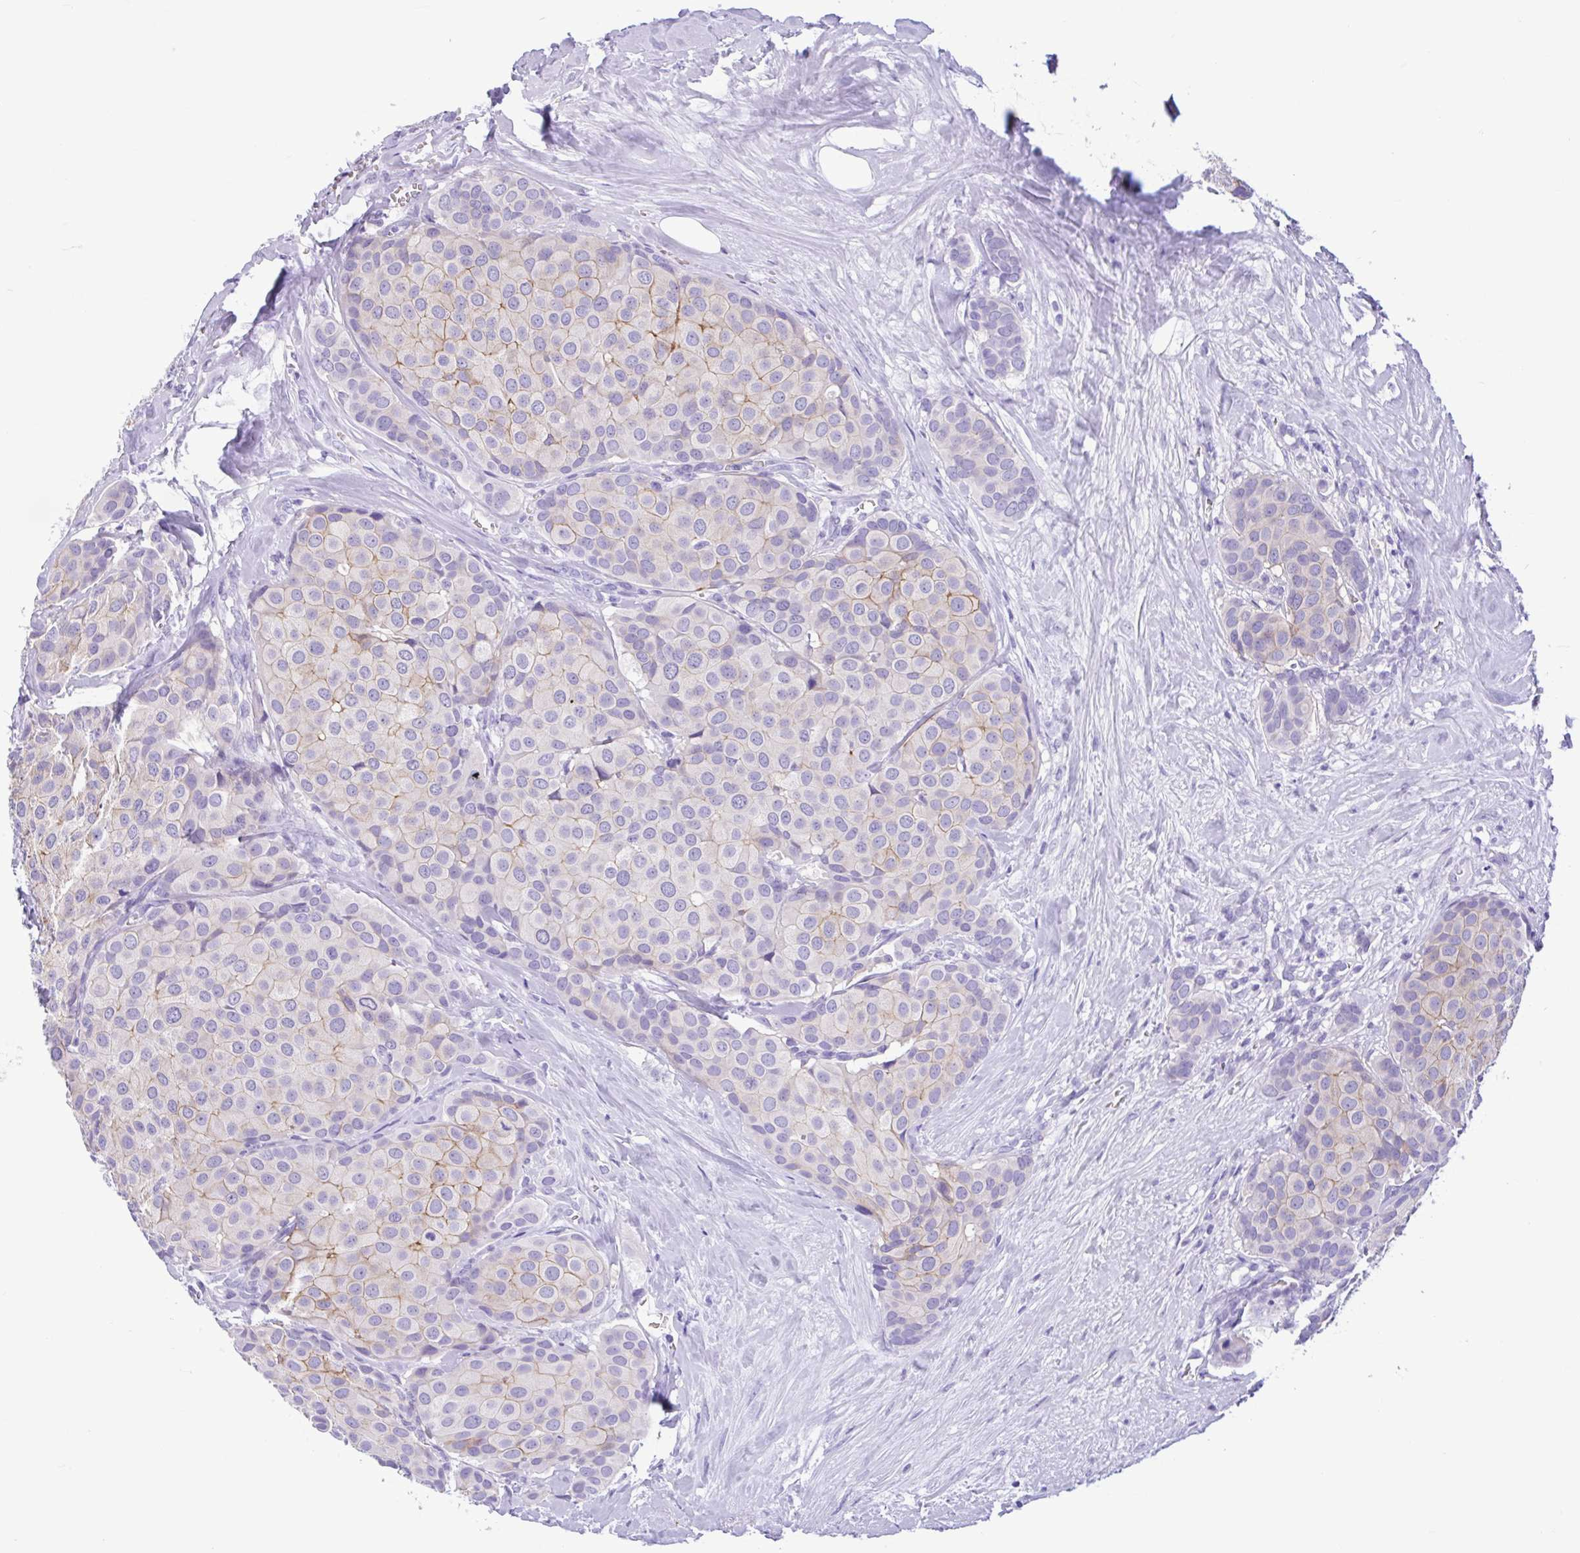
{"staining": {"intensity": "moderate", "quantity": "<25%", "location": "cytoplasmic/membranous"}, "tissue": "breast cancer", "cell_type": "Tumor cells", "image_type": "cancer", "snomed": [{"axis": "morphology", "description": "Duct carcinoma"}, {"axis": "topography", "description": "Breast"}], "caption": "Protein expression analysis of breast cancer reveals moderate cytoplasmic/membranous positivity in about <25% of tumor cells.", "gene": "TMEM79", "patient": {"sex": "female", "age": 70}}